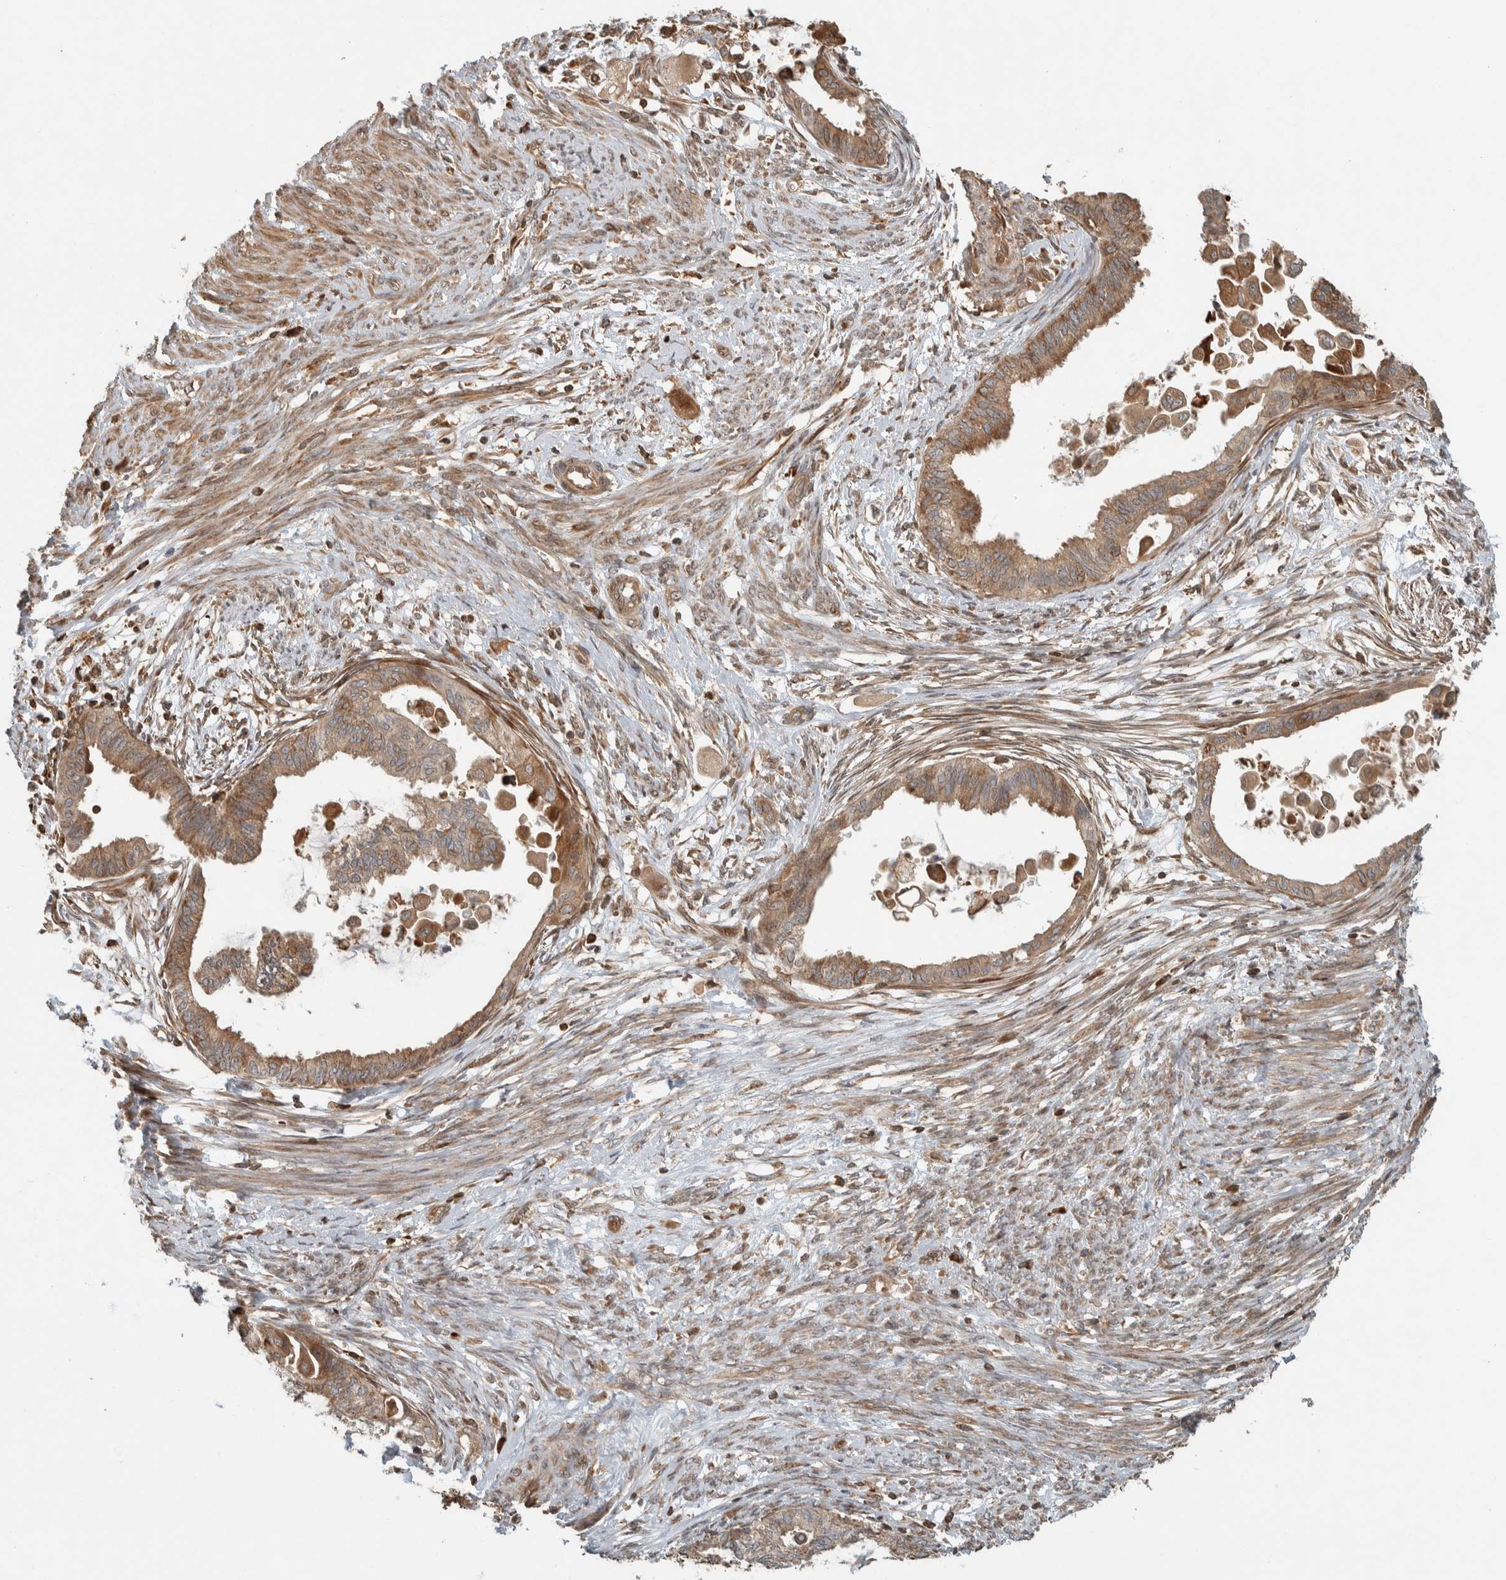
{"staining": {"intensity": "moderate", "quantity": ">75%", "location": "cytoplasmic/membranous"}, "tissue": "cervical cancer", "cell_type": "Tumor cells", "image_type": "cancer", "snomed": [{"axis": "morphology", "description": "Normal tissue, NOS"}, {"axis": "morphology", "description": "Adenocarcinoma, NOS"}, {"axis": "topography", "description": "Cervix"}, {"axis": "topography", "description": "Endometrium"}], "caption": "This is a photomicrograph of immunohistochemistry (IHC) staining of cervical cancer, which shows moderate staining in the cytoplasmic/membranous of tumor cells.", "gene": "CNTROB", "patient": {"sex": "female", "age": 86}}